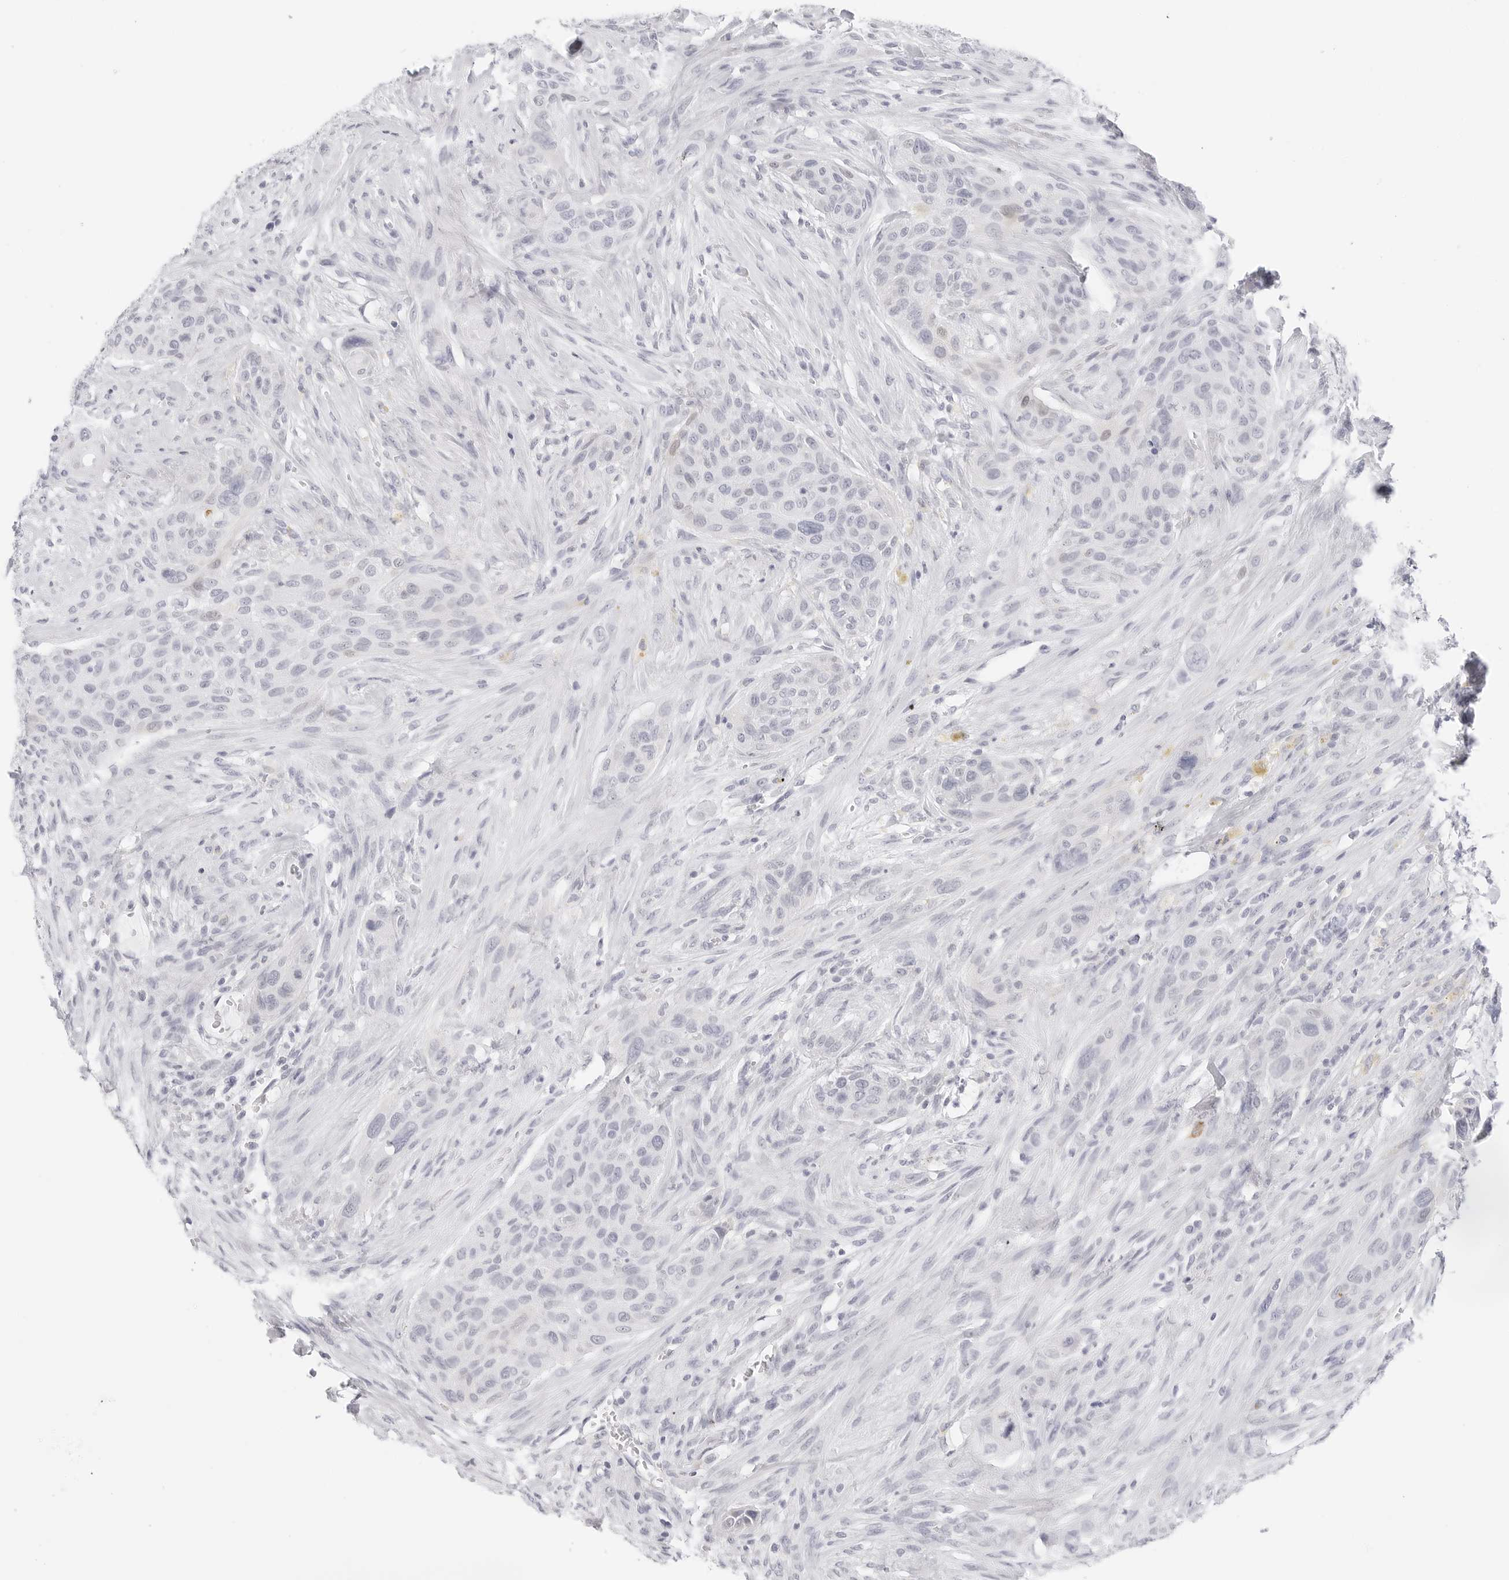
{"staining": {"intensity": "negative", "quantity": "none", "location": "none"}, "tissue": "urothelial cancer", "cell_type": "Tumor cells", "image_type": "cancer", "snomed": [{"axis": "morphology", "description": "Urothelial carcinoma, High grade"}, {"axis": "topography", "description": "Urinary bladder"}], "caption": "Immunohistochemistry (IHC) of high-grade urothelial carcinoma reveals no staining in tumor cells.", "gene": "HMGCS2", "patient": {"sex": "male", "age": 35}}